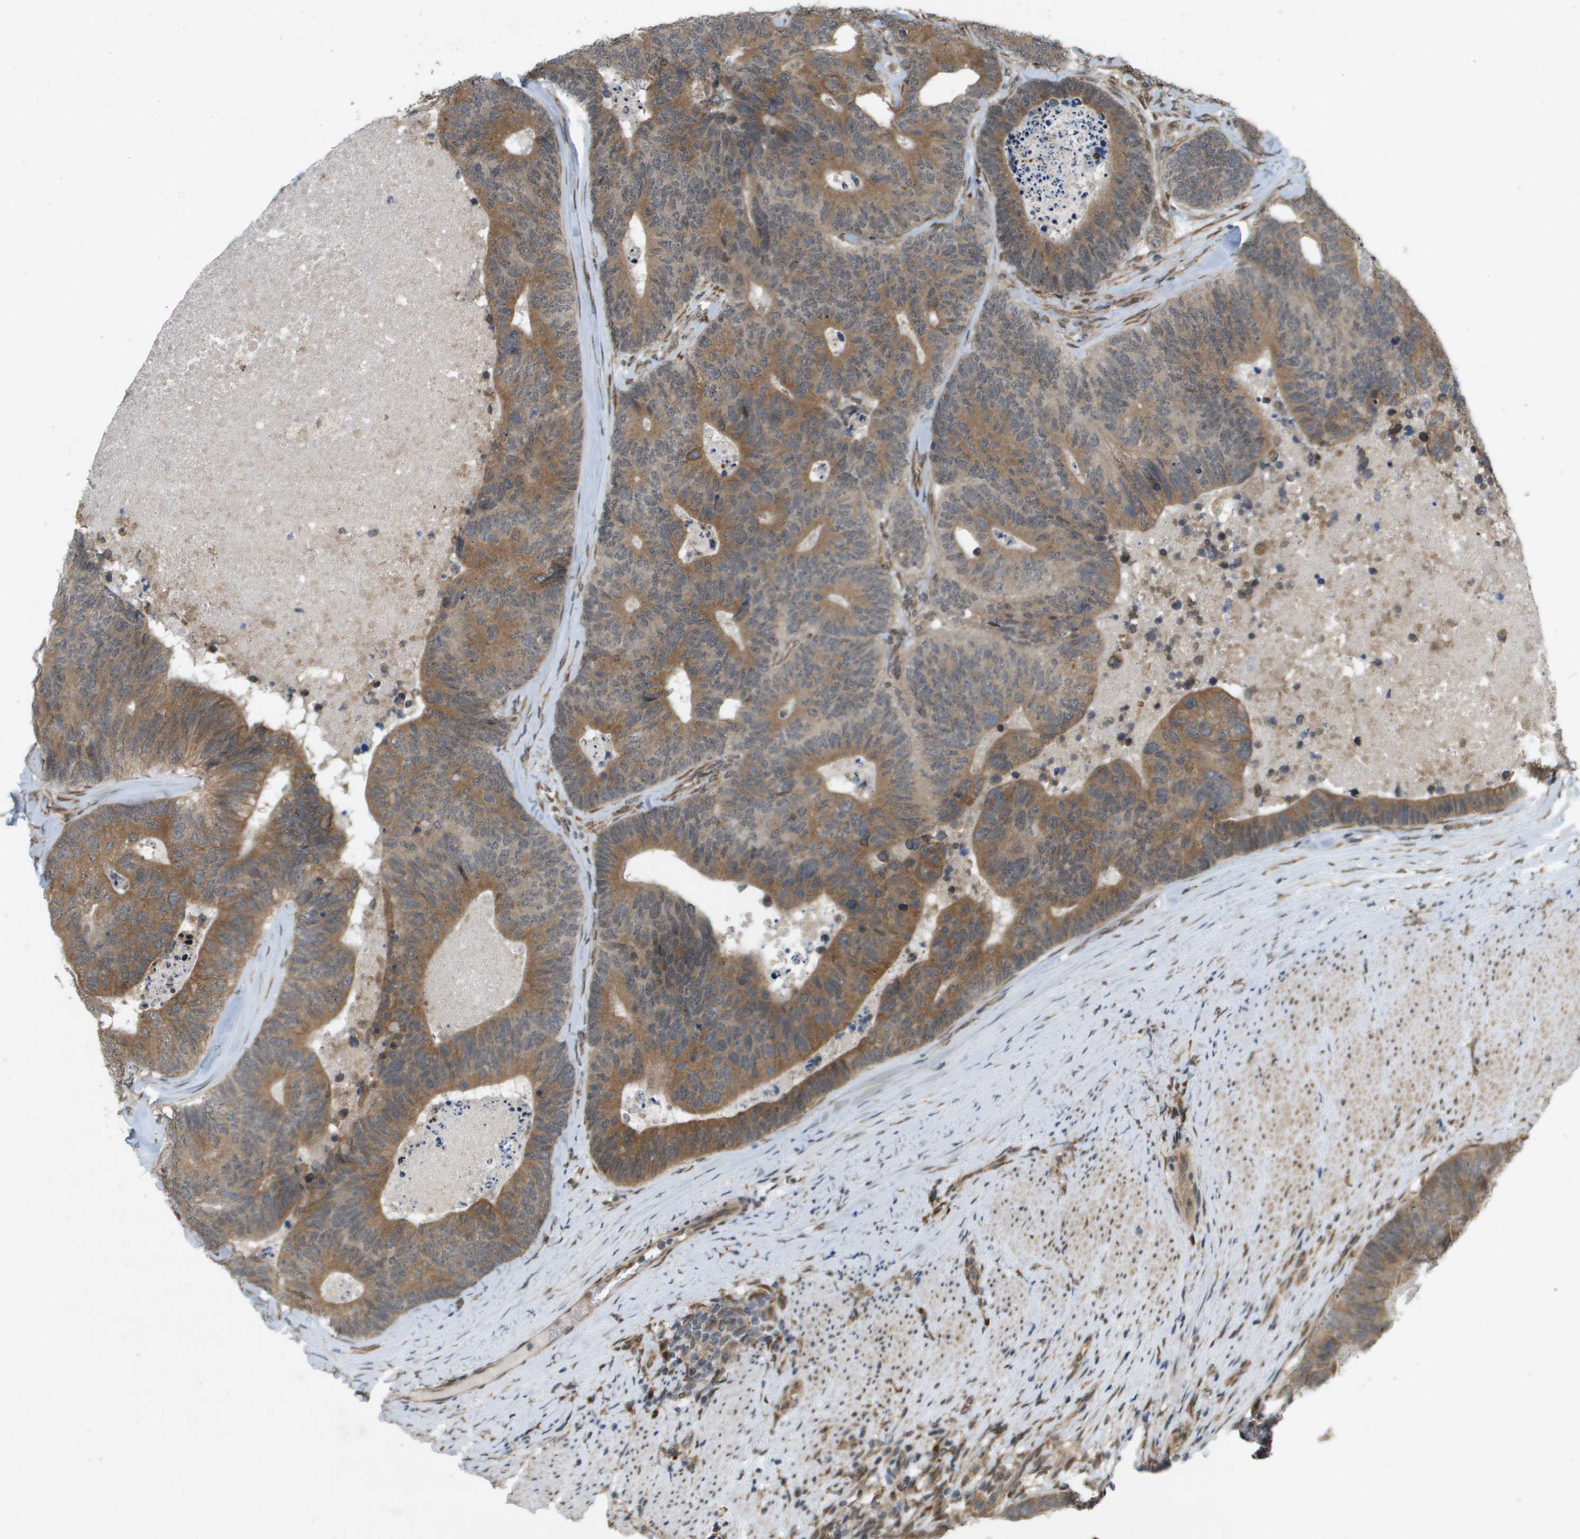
{"staining": {"intensity": "moderate", "quantity": ">75%", "location": "cytoplasmic/membranous"}, "tissue": "colorectal cancer", "cell_type": "Tumor cells", "image_type": "cancer", "snomed": [{"axis": "morphology", "description": "Adenocarcinoma, NOS"}, {"axis": "topography", "description": "Colon"}], "caption": "Colorectal adenocarcinoma was stained to show a protein in brown. There is medium levels of moderate cytoplasmic/membranous staining in approximately >75% of tumor cells. (DAB (3,3'-diaminobenzidine) IHC, brown staining for protein, blue staining for nuclei).", "gene": "IFNLR1", "patient": {"sex": "female", "age": 67}}